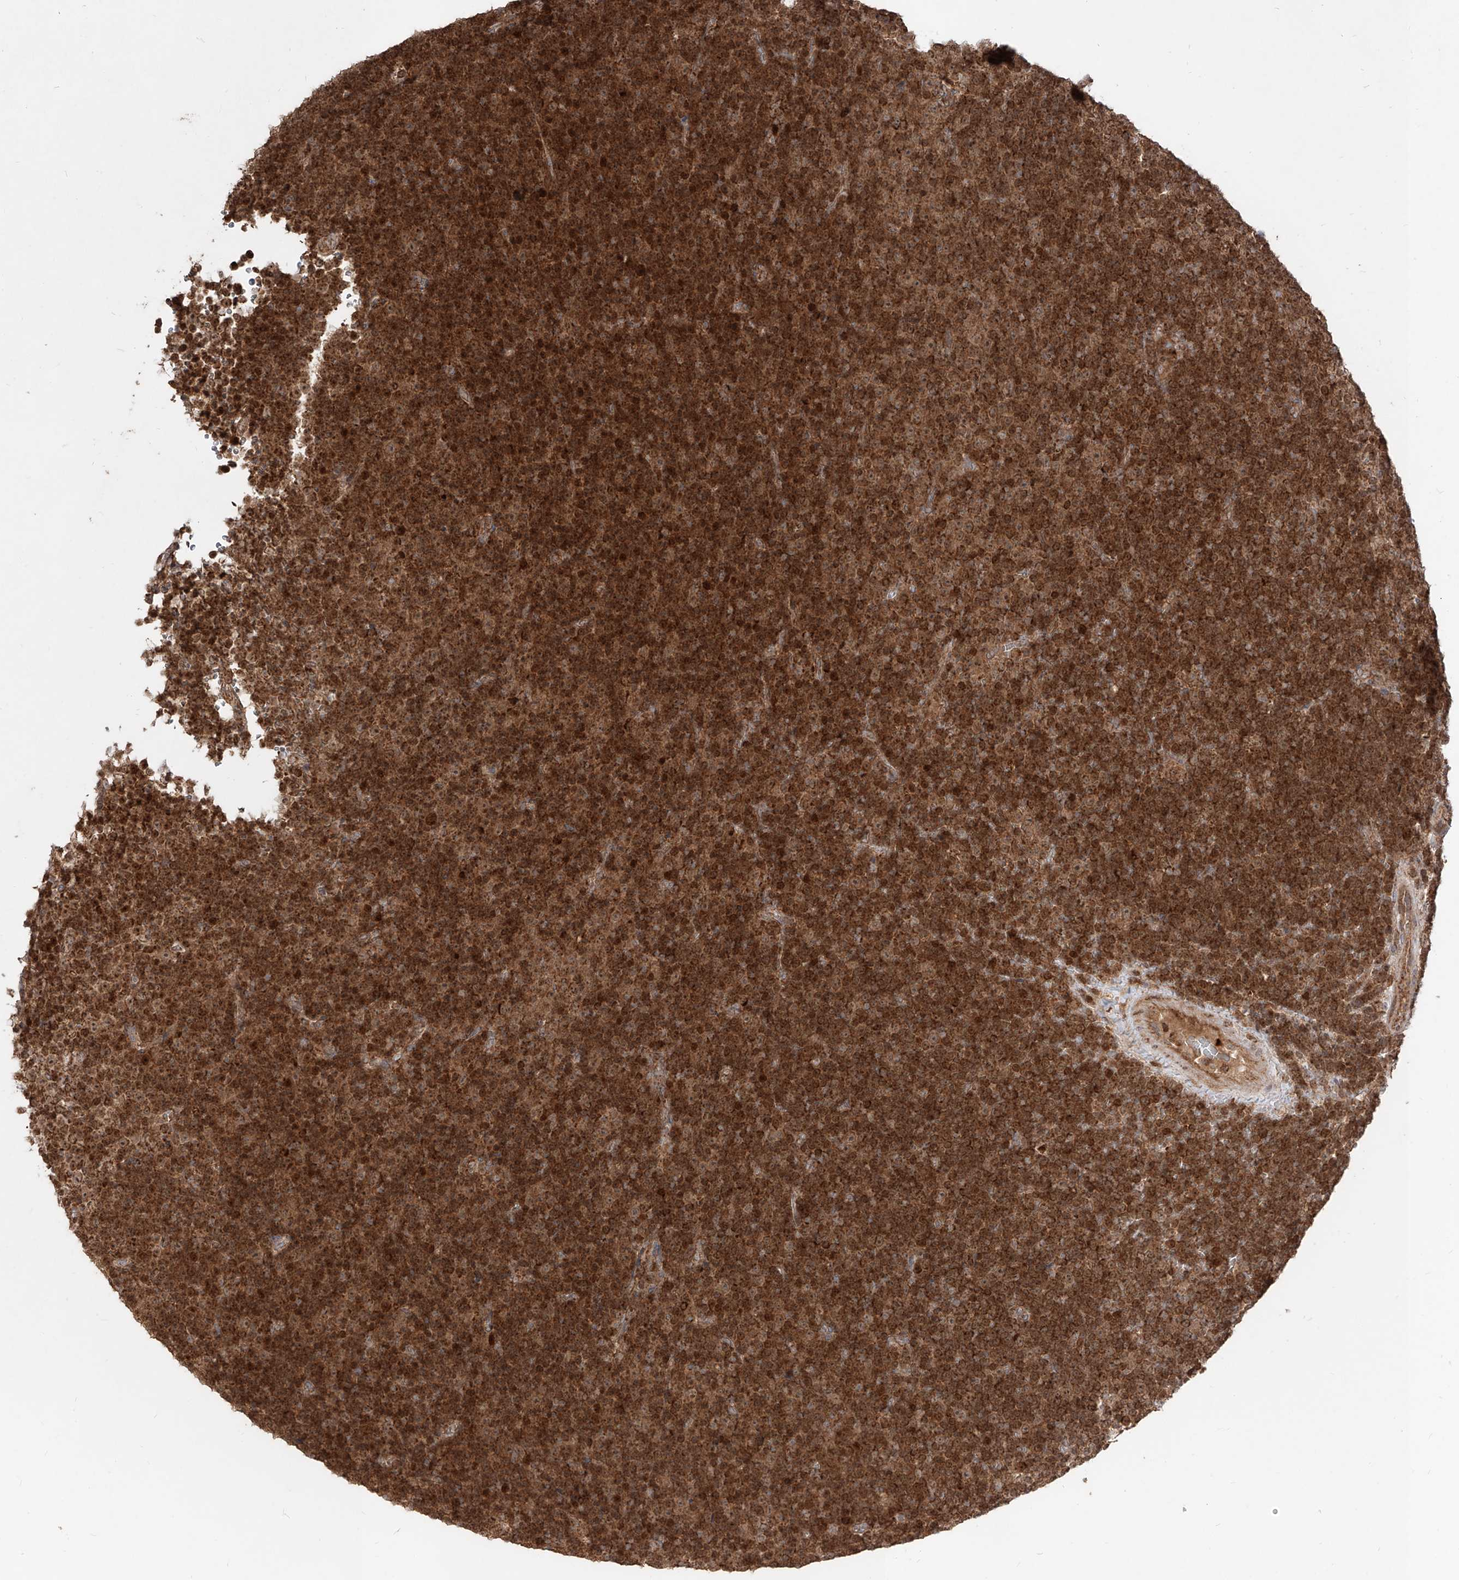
{"staining": {"intensity": "strong", "quantity": ">75%", "location": "cytoplasmic/membranous,nuclear"}, "tissue": "lymphoma", "cell_type": "Tumor cells", "image_type": "cancer", "snomed": [{"axis": "morphology", "description": "Malignant lymphoma, non-Hodgkin's type, Low grade"}, {"axis": "topography", "description": "Lymph node"}], "caption": "A brown stain highlights strong cytoplasmic/membranous and nuclear positivity of a protein in human lymphoma tumor cells. (IHC, brightfield microscopy, high magnification).", "gene": "AIM2", "patient": {"sex": "female", "age": 67}}